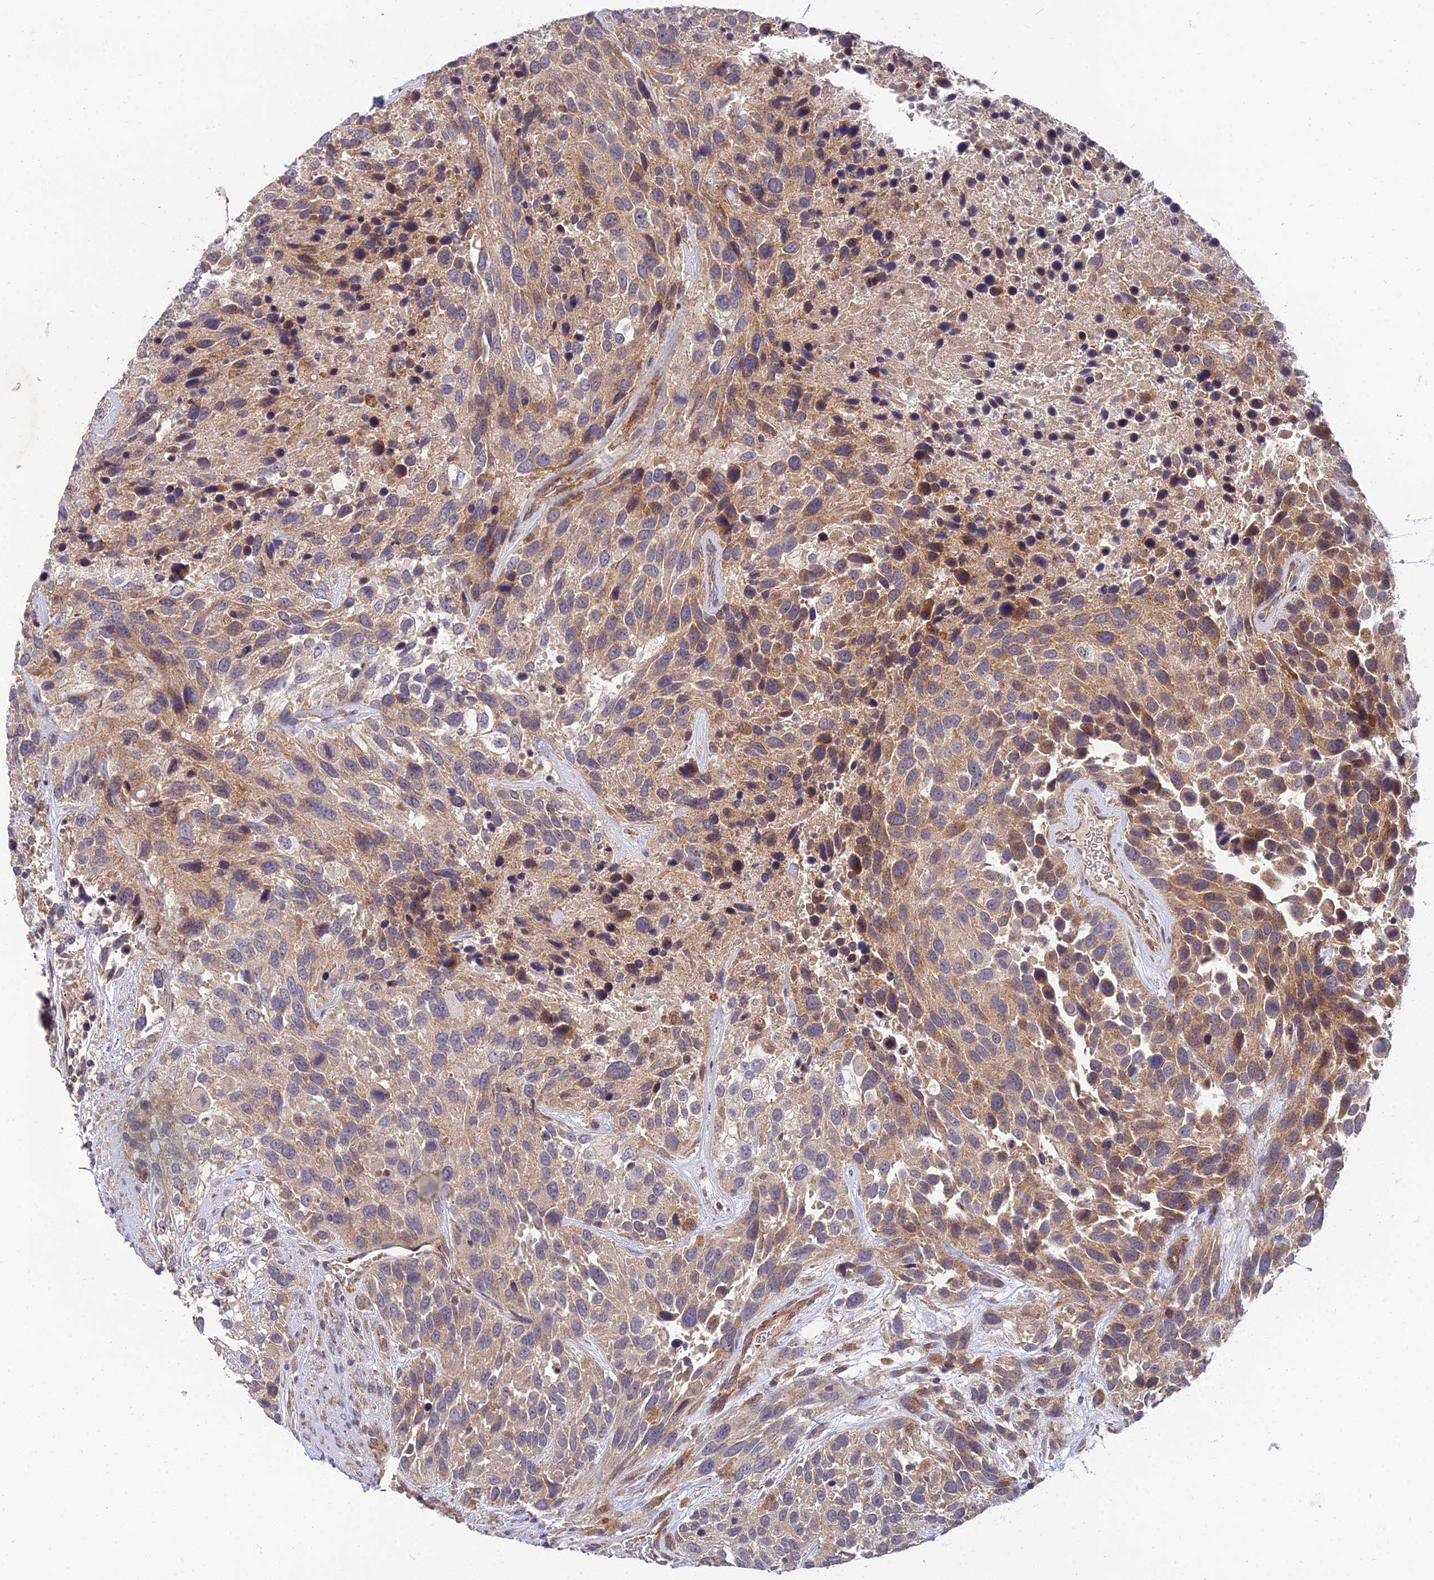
{"staining": {"intensity": "moderate", "quantity": "25%-75%", "location": "cytoplasmic/membranous"}, "tissue": "urothelial cancer", "cell_type": "Tumor cells", "image_type": "cancer", "snomed": [{"axis": "morphology", "description": "Urothelial carcinoma, High grade"}, {"axis": "topography", "description": "Urinary bladder"}], "caption": "Brown immunohistochemical staining in high-grade urothelial carcinoma exhibits moderate cytoplasmic/membranous expression in about 25%-75% of tumor cells.", "gene": "NPY", "patient": {"sex": "female", "age": 70}}